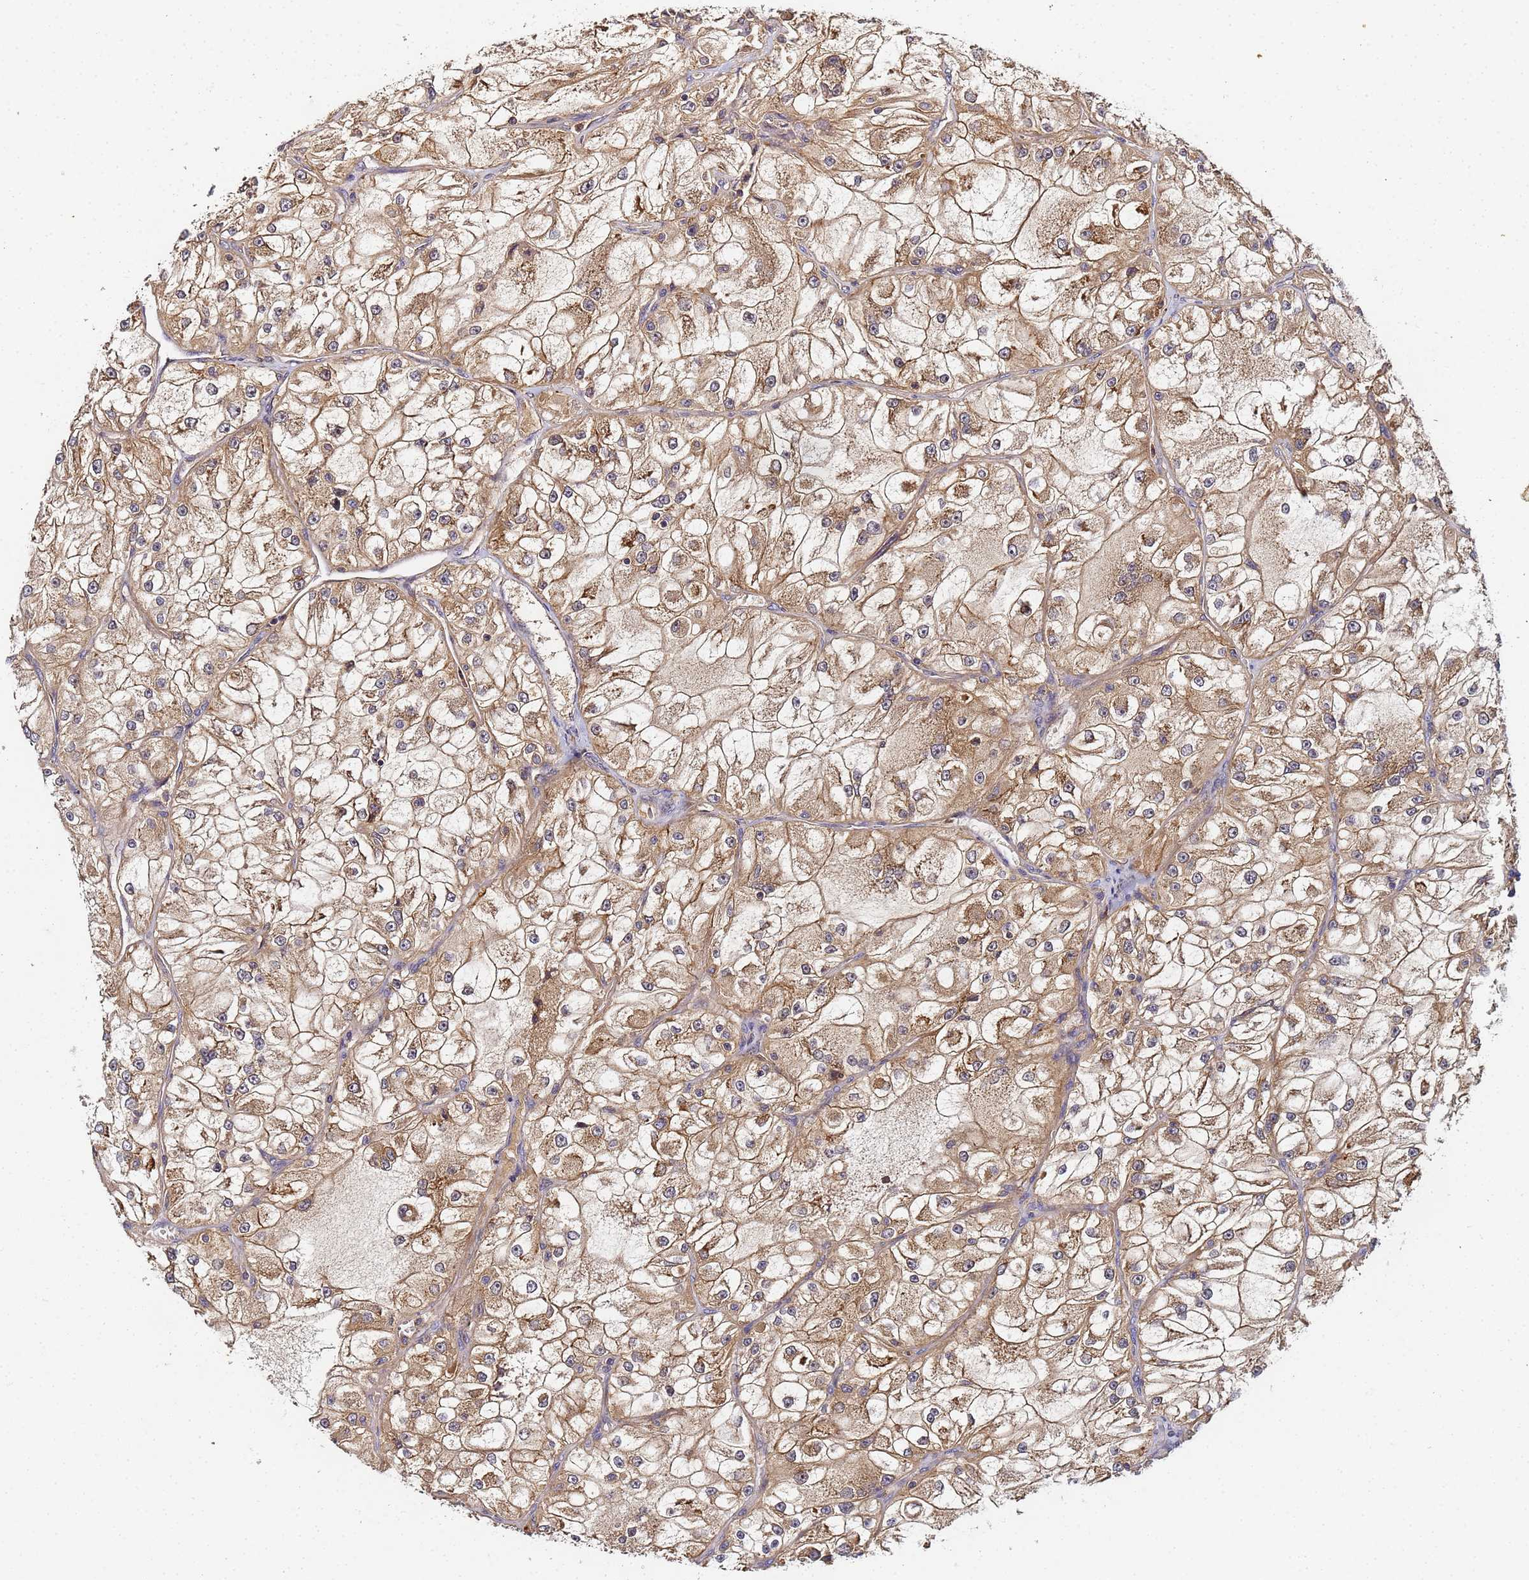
{"staining": {"intensity": "moderate", "quantity": ">75%", "location": "cytoplasmic/membranous"}, "tissue": "renal cancer", "cell_type": "Tumor cells", "image_type": "cancer", "snomed": [{"axis": "morphology", "description": "Adenocarcinoma, NOS"}, {"axis": "topography", "description": "Kidney"}], "caption": "This photomicrograph shows adenocarcinoma (renal) stained with IHC to label a protein in brown. The cytoplasmic/membranous of tumor cells show moderate positivity for the protein. Nuclei are counter-stained blue.", "gene": "LRRC69", "patient": {"sex": "female", "age": 72}}